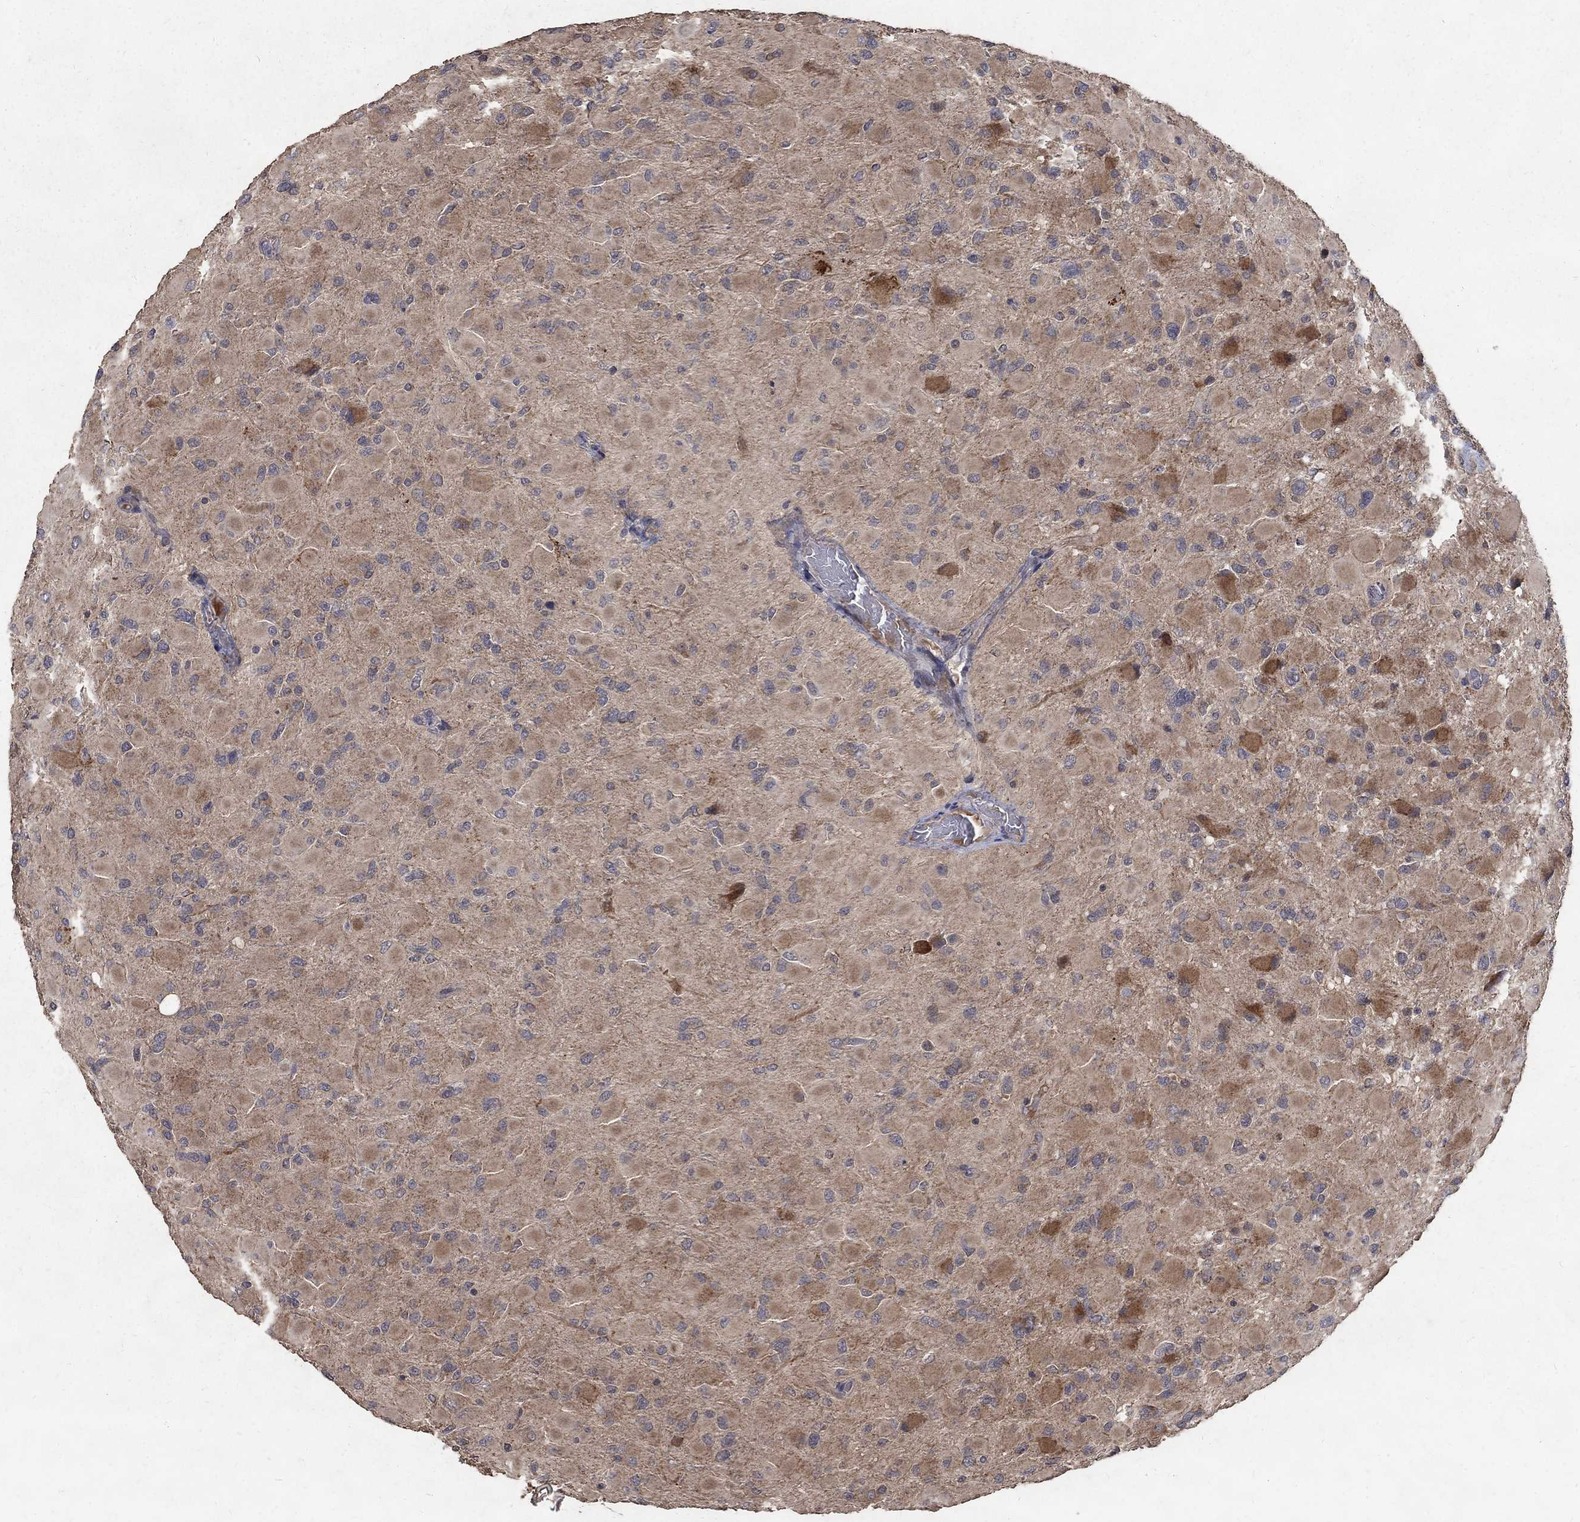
{"staining": {"intensity": "moderate", "quantity": "<25%", "location": "cytoplasmic/membranous"}, "tissue": "glioma", "cell_type": "Tumor cells", "image_type": "cancer", "snomed": [{"axis": "morphology", "description": "Glioma, malignant, High grade"}, {"axis": "topography", "description": "Cerebral cortex"}], "caption": "A low amount of moderate cytoplasmic/membranous expression is identified in approximately <25% of tumor cells in glioma tissue.", "gene": "C17orf75", "patient": {"sex": "female", "age": 36}}